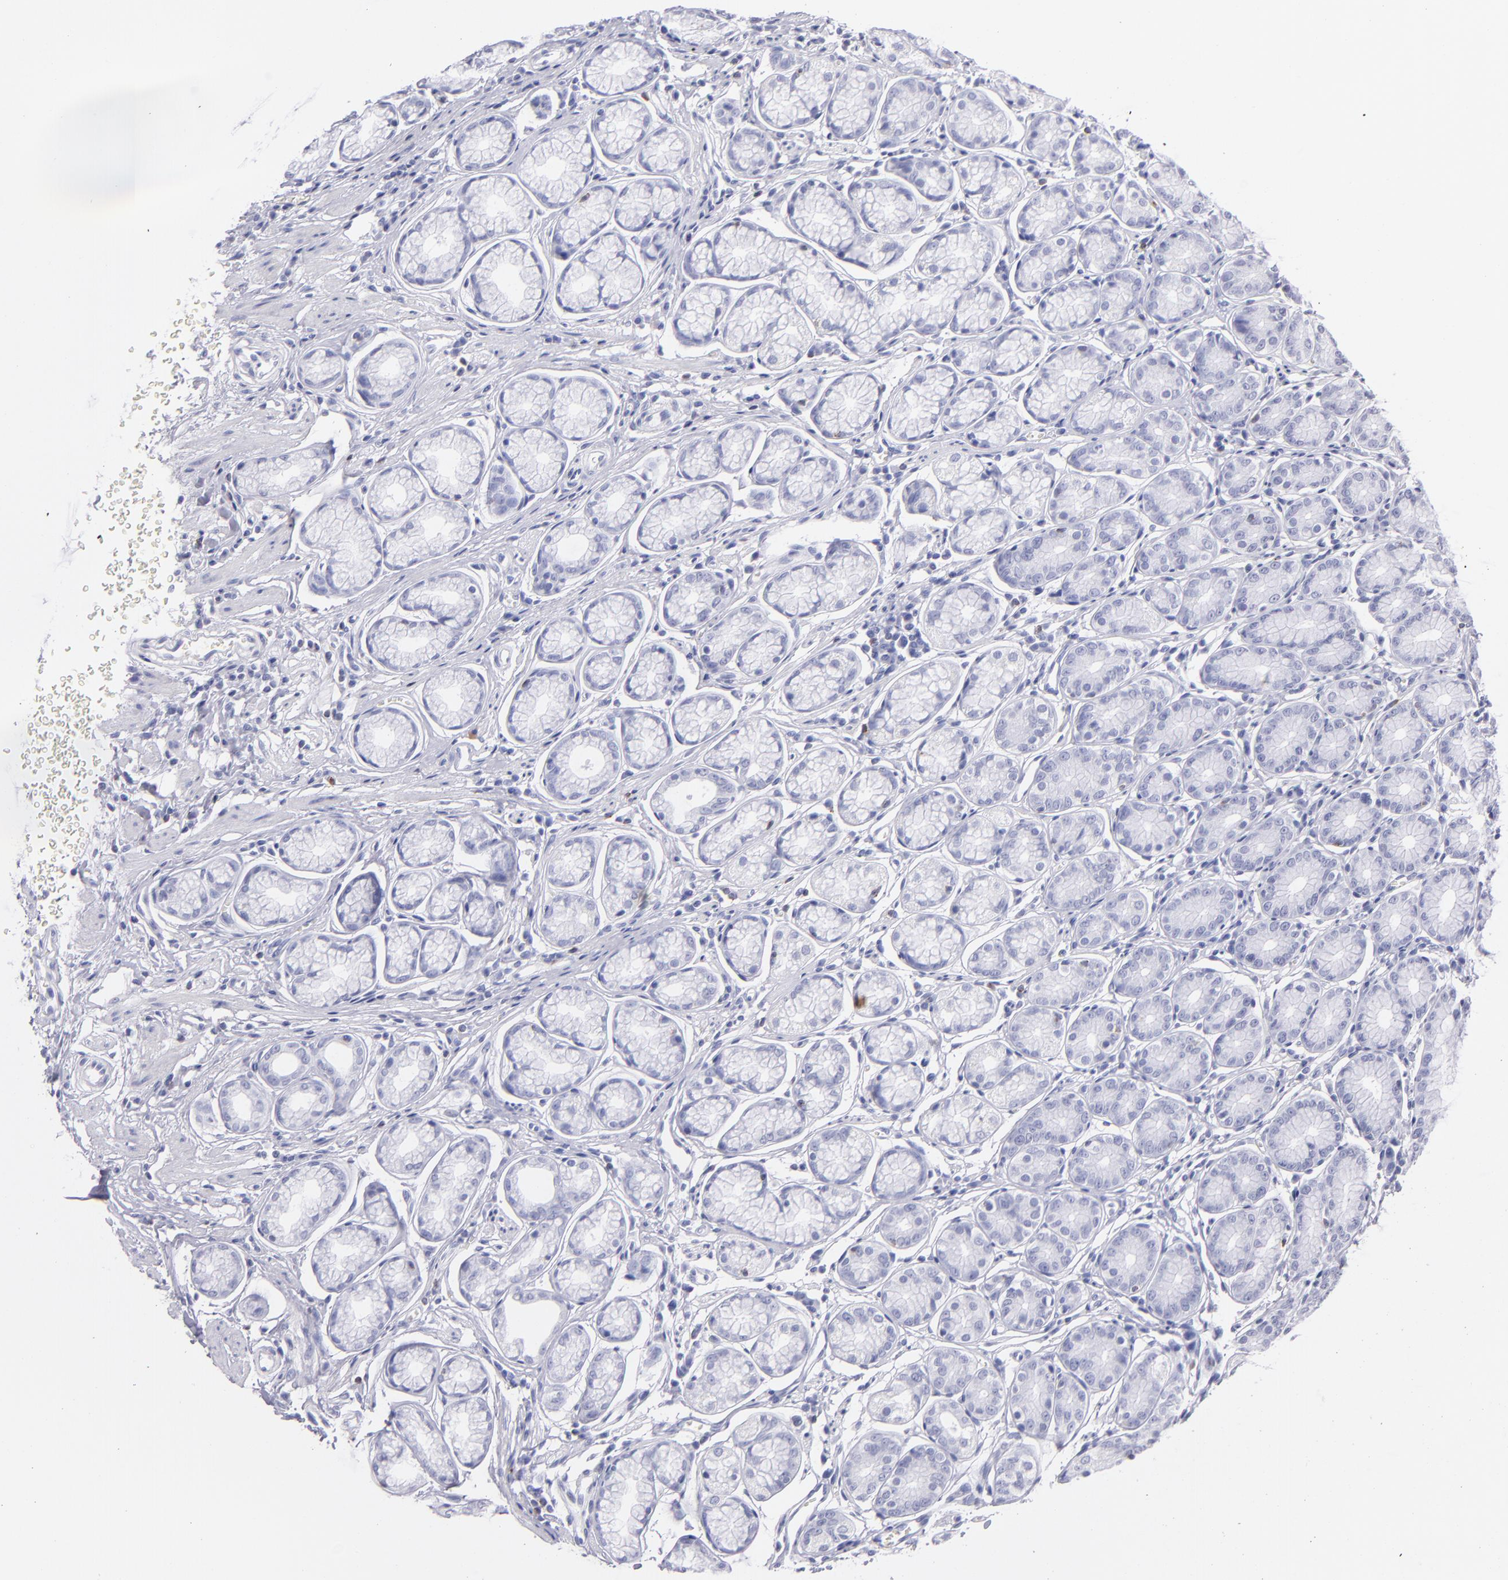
{"staining": {"intensity": "negative", "quantity": "none", "location": "none"}, "tissue": "stomach", "cell_type": "Glandular cells", "image_type": "normal", "snomed": [{"axis": "morphology", "description": "Normal tissue, NOS"}, {"axis": "topography", "description": "Stomach"}], "caption": "Immunohistochemistry (IHC) micrograph of benign stomach: human stomach stained with DAB displays no significant protein expression in glandular cells. (Brightfield microscopy of DAB immunohistochemistry (IHC) at high magnification).", "gene": "PRF1", "patient": {"sex": "male", "age": 42}}